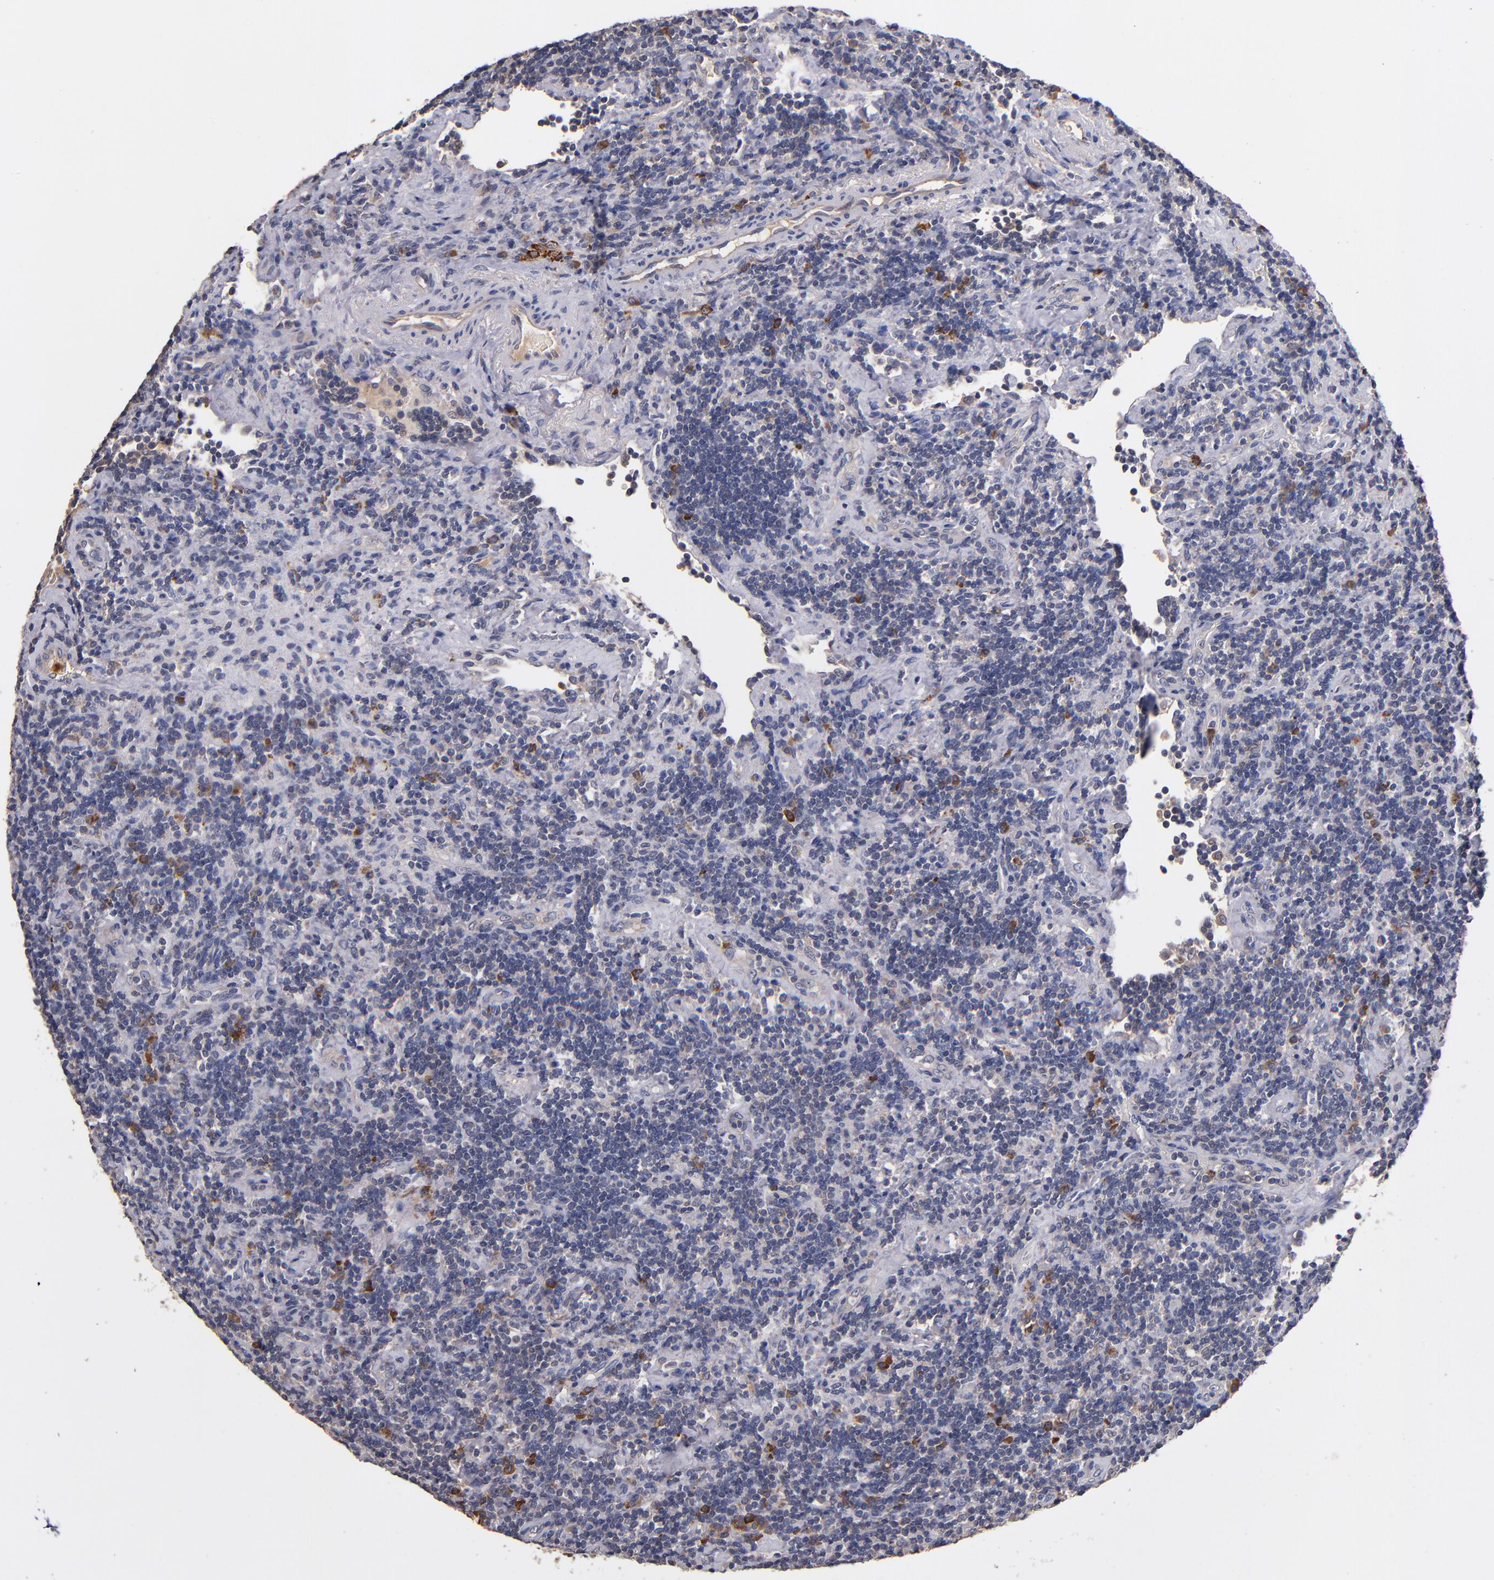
{"staining": {"intensity": "negative", "quantity": "none", "location": "none"}, "tissue": "lymphoma", "cell_type": "Tumor cells", "image_type": "cancer", "snomed": [{"axis": "morphology", "description": "Malignant lymphoma, non-Hodgkin's type, Low grade"}, {"axis": "topography", "description": "Lymph node"}], "caption": "High magnification brightfield microscopy of malignant lymphoma, non-Hodgkin's type (low-grade) stained with DAB (3,3'-diaminobenzidine) (brown) and counterstained with hematoxylin (blue): tumor cells show no significant staining. The staining is performed using DAB (3,3'-diaminobenzidine) brown chromogen with nuclei counter-stained in using hematoxylin.", "gene": "TTLL12", "patient": {"sex": "male", "age": 70}}